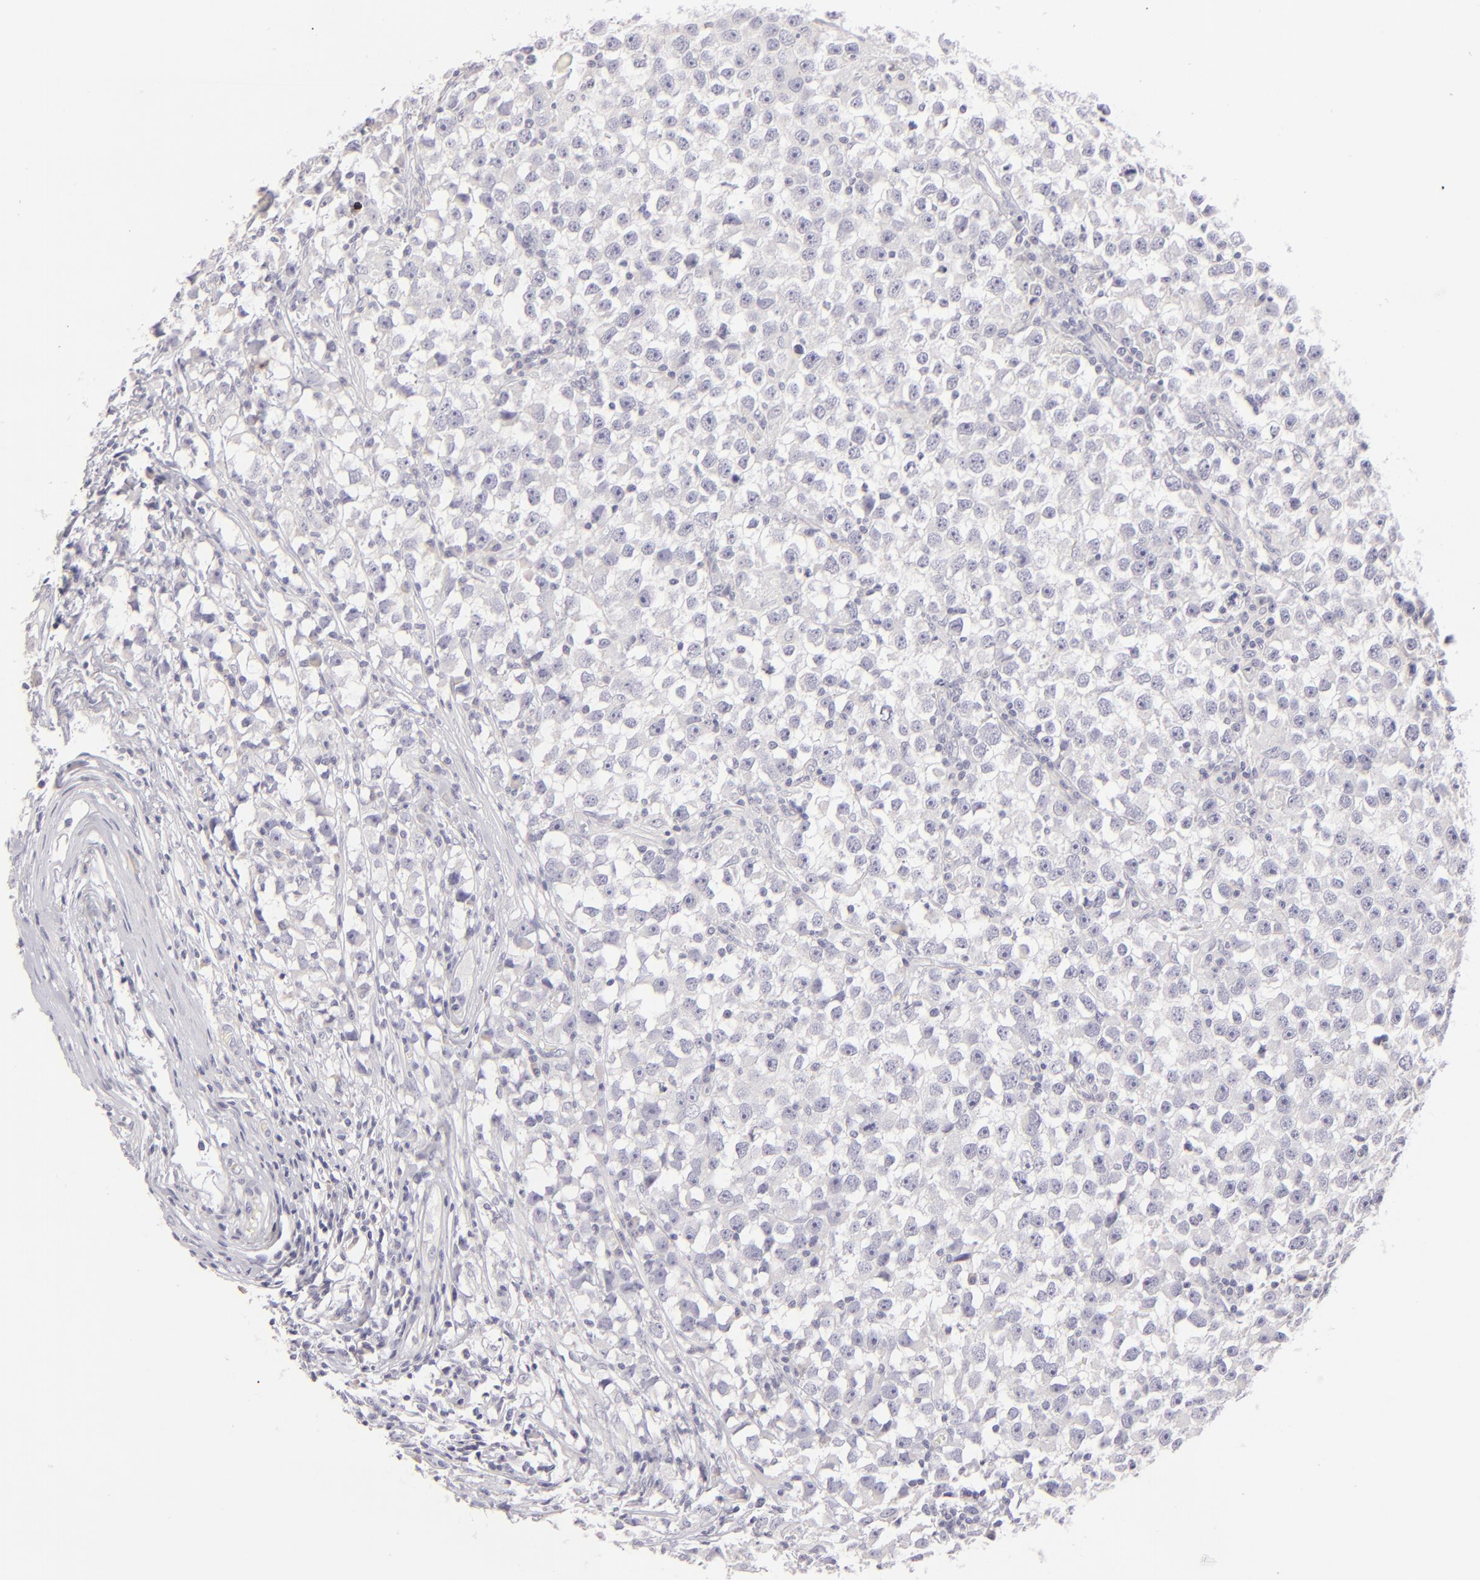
{"staining": {"intensity": "negative", "quantity": "none", "location": "none"}, "tissue": "testis cancer", "cell_type": "Tumor cells", "image_type": "cancer", "snomed": [{"axis": "morphology", "description": "Seminoma, NOS"}, {"axis": "topography", "description": "Testis"}], "caption": "This is an immunohistochemistry photomicrograph of human testis seminoma. There is no staining in tumor cells.", "gene": "CLDN4", "patient": {"sex": "male", "age": 33}}